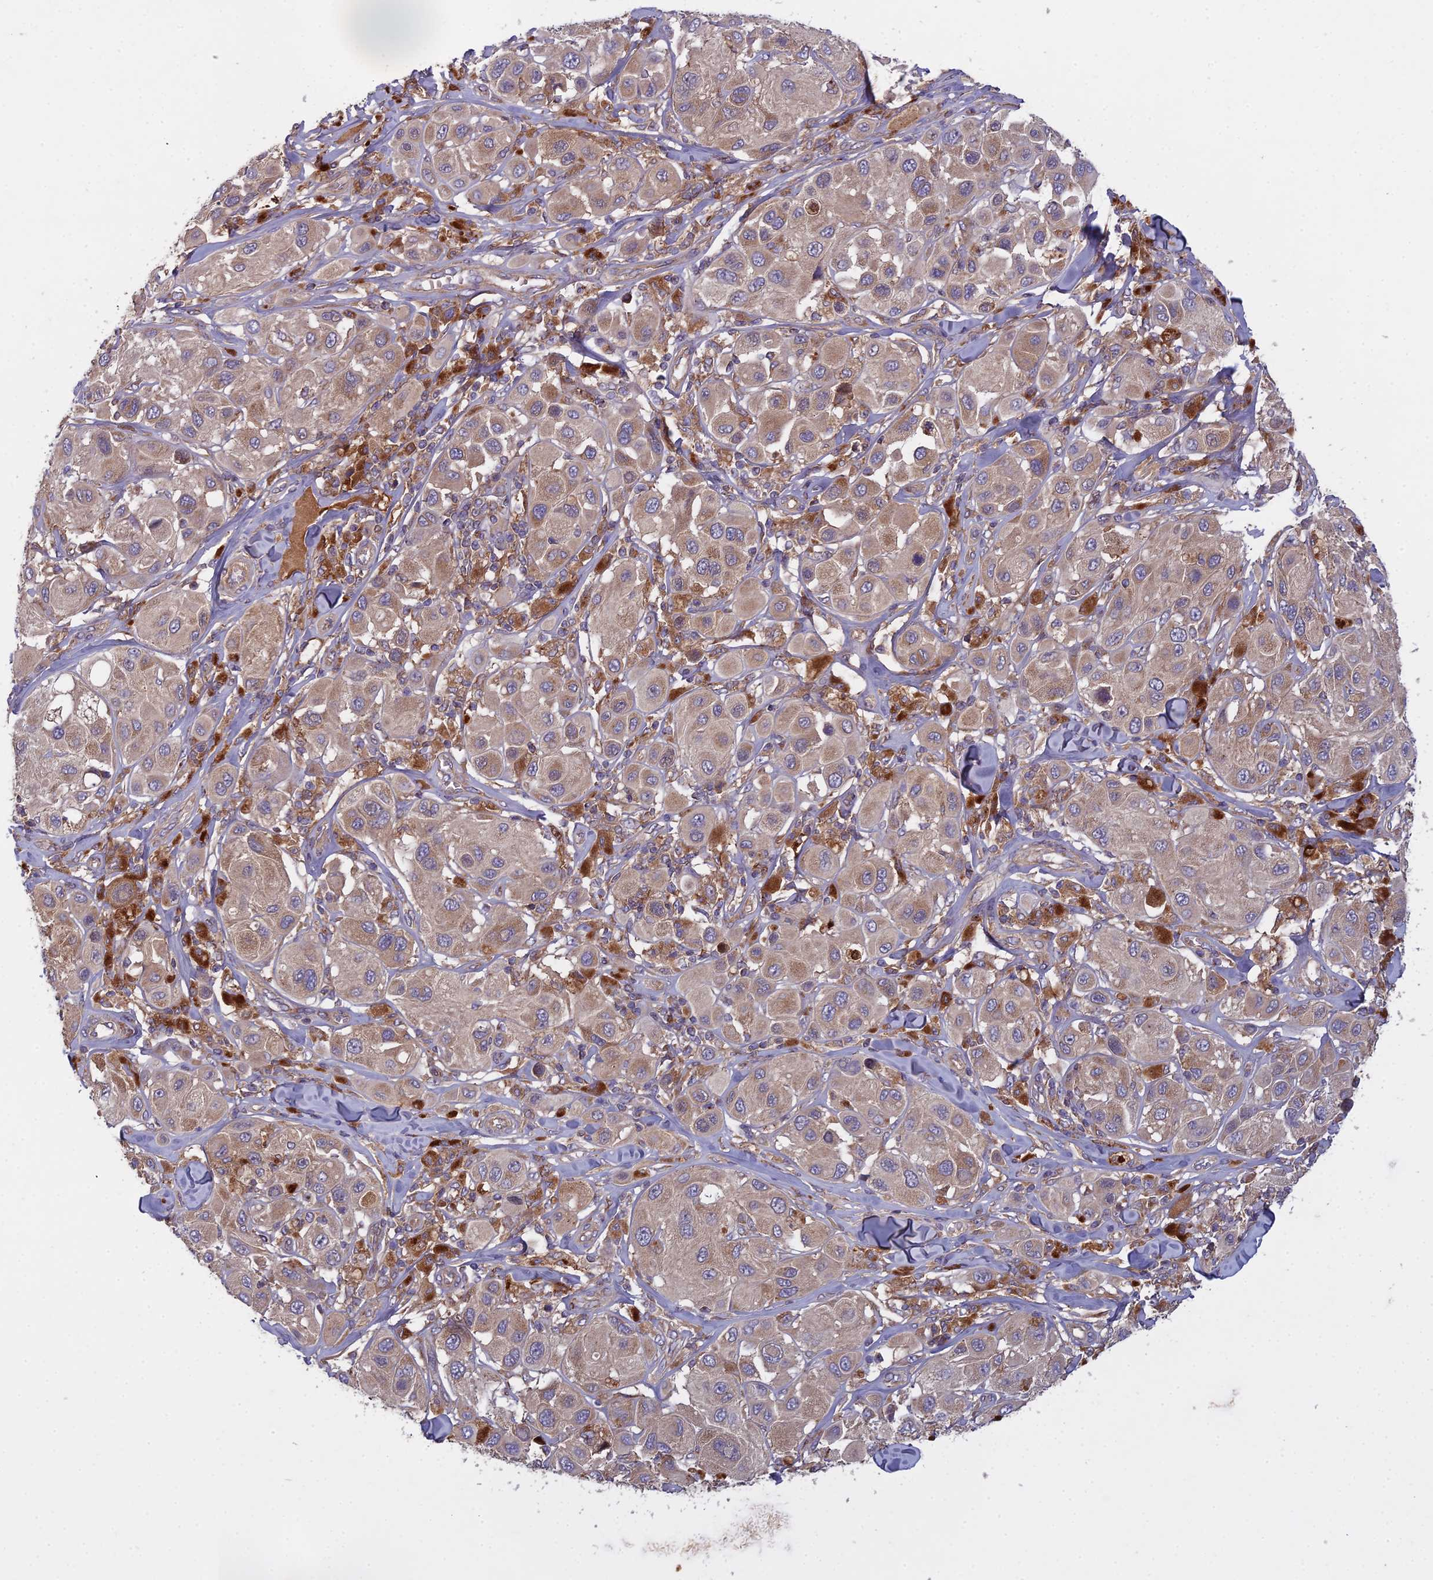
{"staining": {"intensity": "weak", "quantity": ">75%", "location": "cytoplasmic/membranous"}, "tissue": "melanoma", "cell_type": "Tumor cells", "image_type": "cancer", "snomed": [{"axis": "morphology", "description": "Malignant melanoma, Metastatic site"}, {"axis": "topography", "description": "Skin"}], "caption": "Brown immunohistochemical staining in human malignant melanoma (metastatic site) exhibits weak cytoplasmic/membranous expression in approximately >75% of tumor cells.", "gene": "CCDC167", "patient": {"sex": "male", "age": 41}}